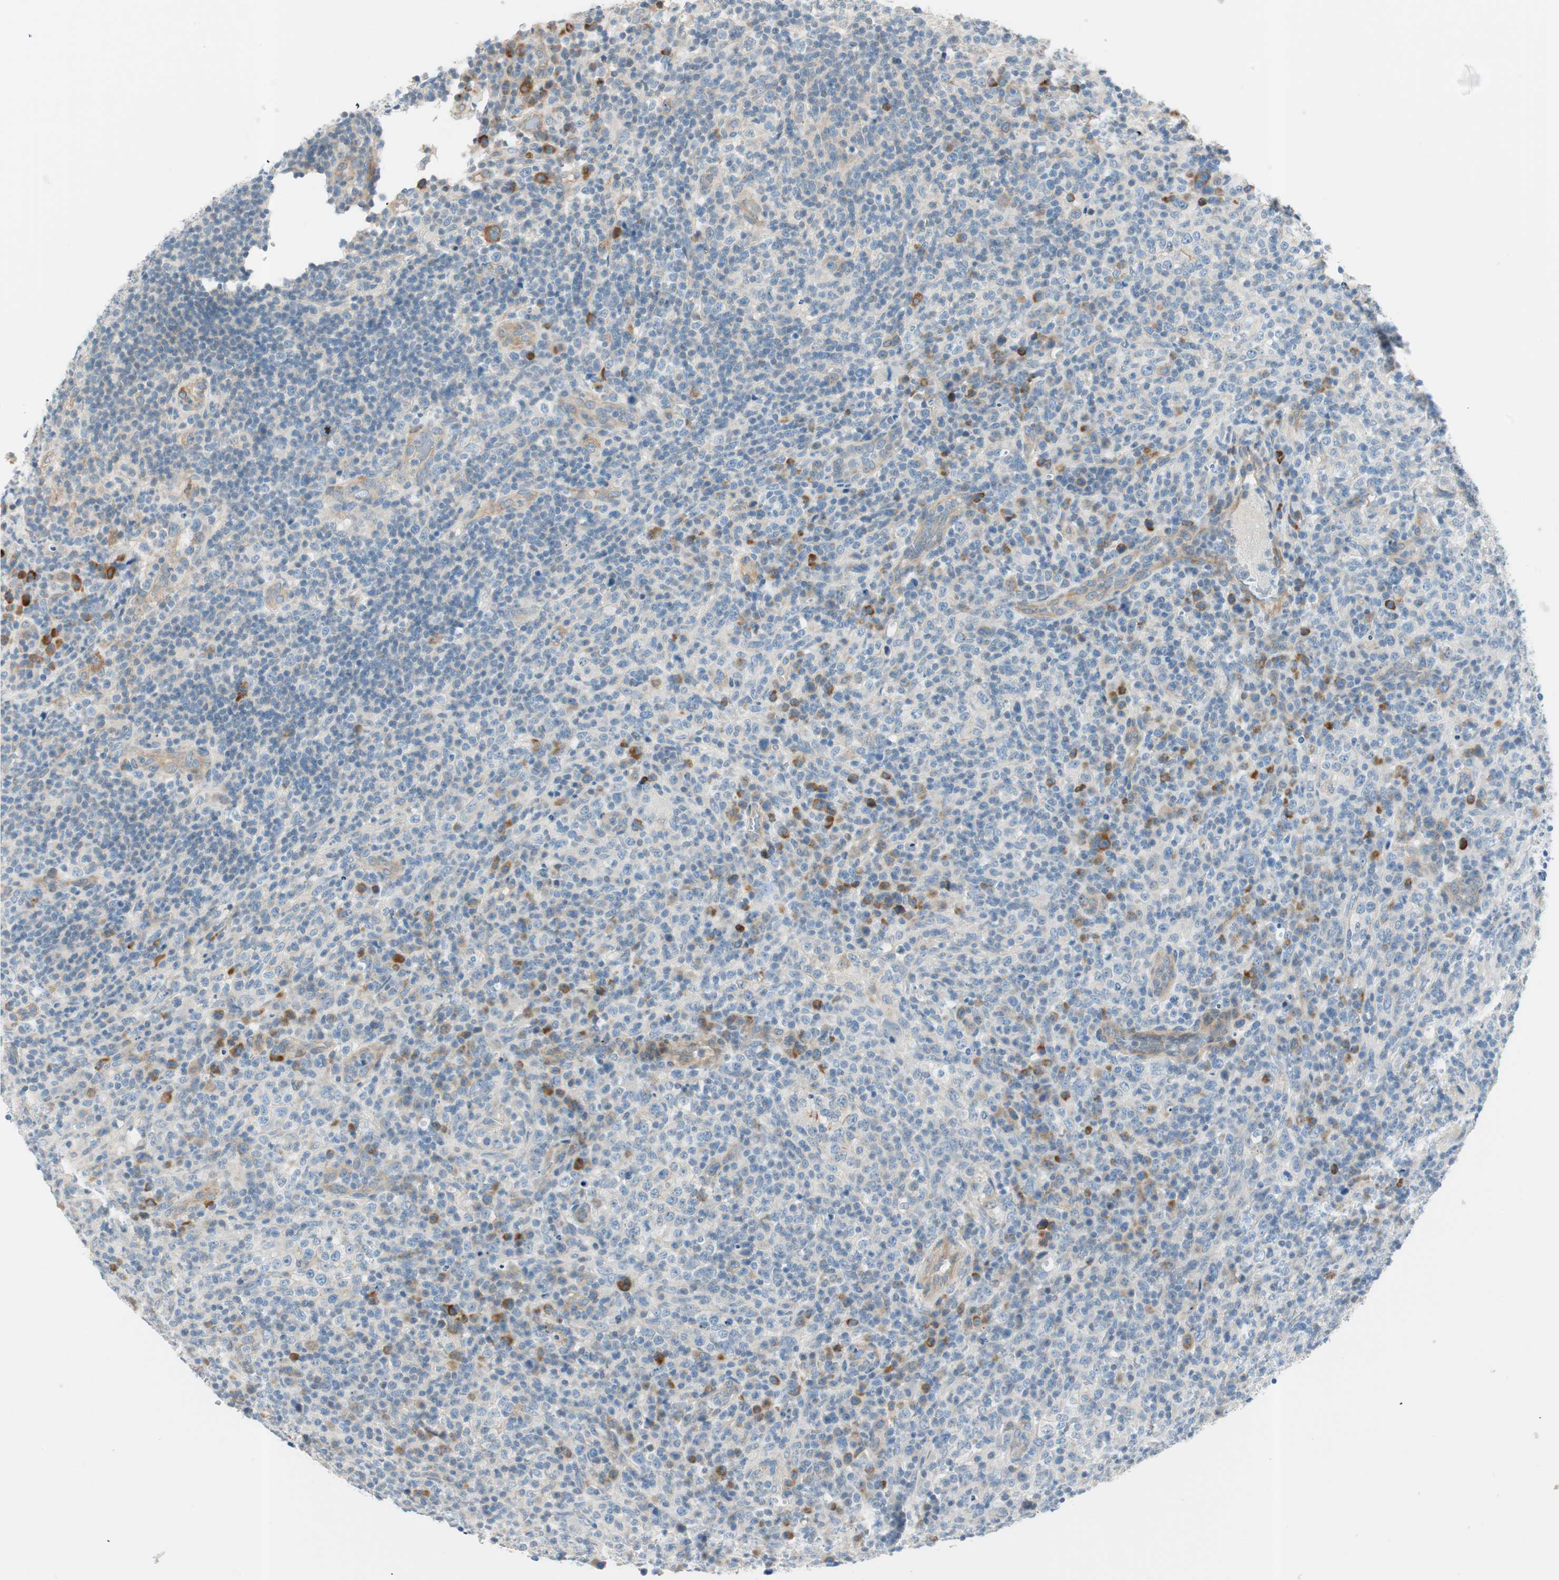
{"staining": {"intensity": "strong", "quantity": "<25%", "location": "cytoplasmic/membranous"}, "tissue": "lymphoma", "cell_type": "Tumor cells", "image_type": "cancer", "snomed": [{"axis": "morphology", "description": "Malignant lymphoma, non-Hodgkin's type, High grade"}, {"axis": "topography", "description": "Lymph node"}], "caption": "A micrograph of human malignant lymphoma, non-Hodgkin's type (high-grade) stained for a protein demonstrates strong cytoplasmic/membranous brown staining in tumor cells.", "gene": "CDK3", "patient": {"sex": "female", "age": 76}}